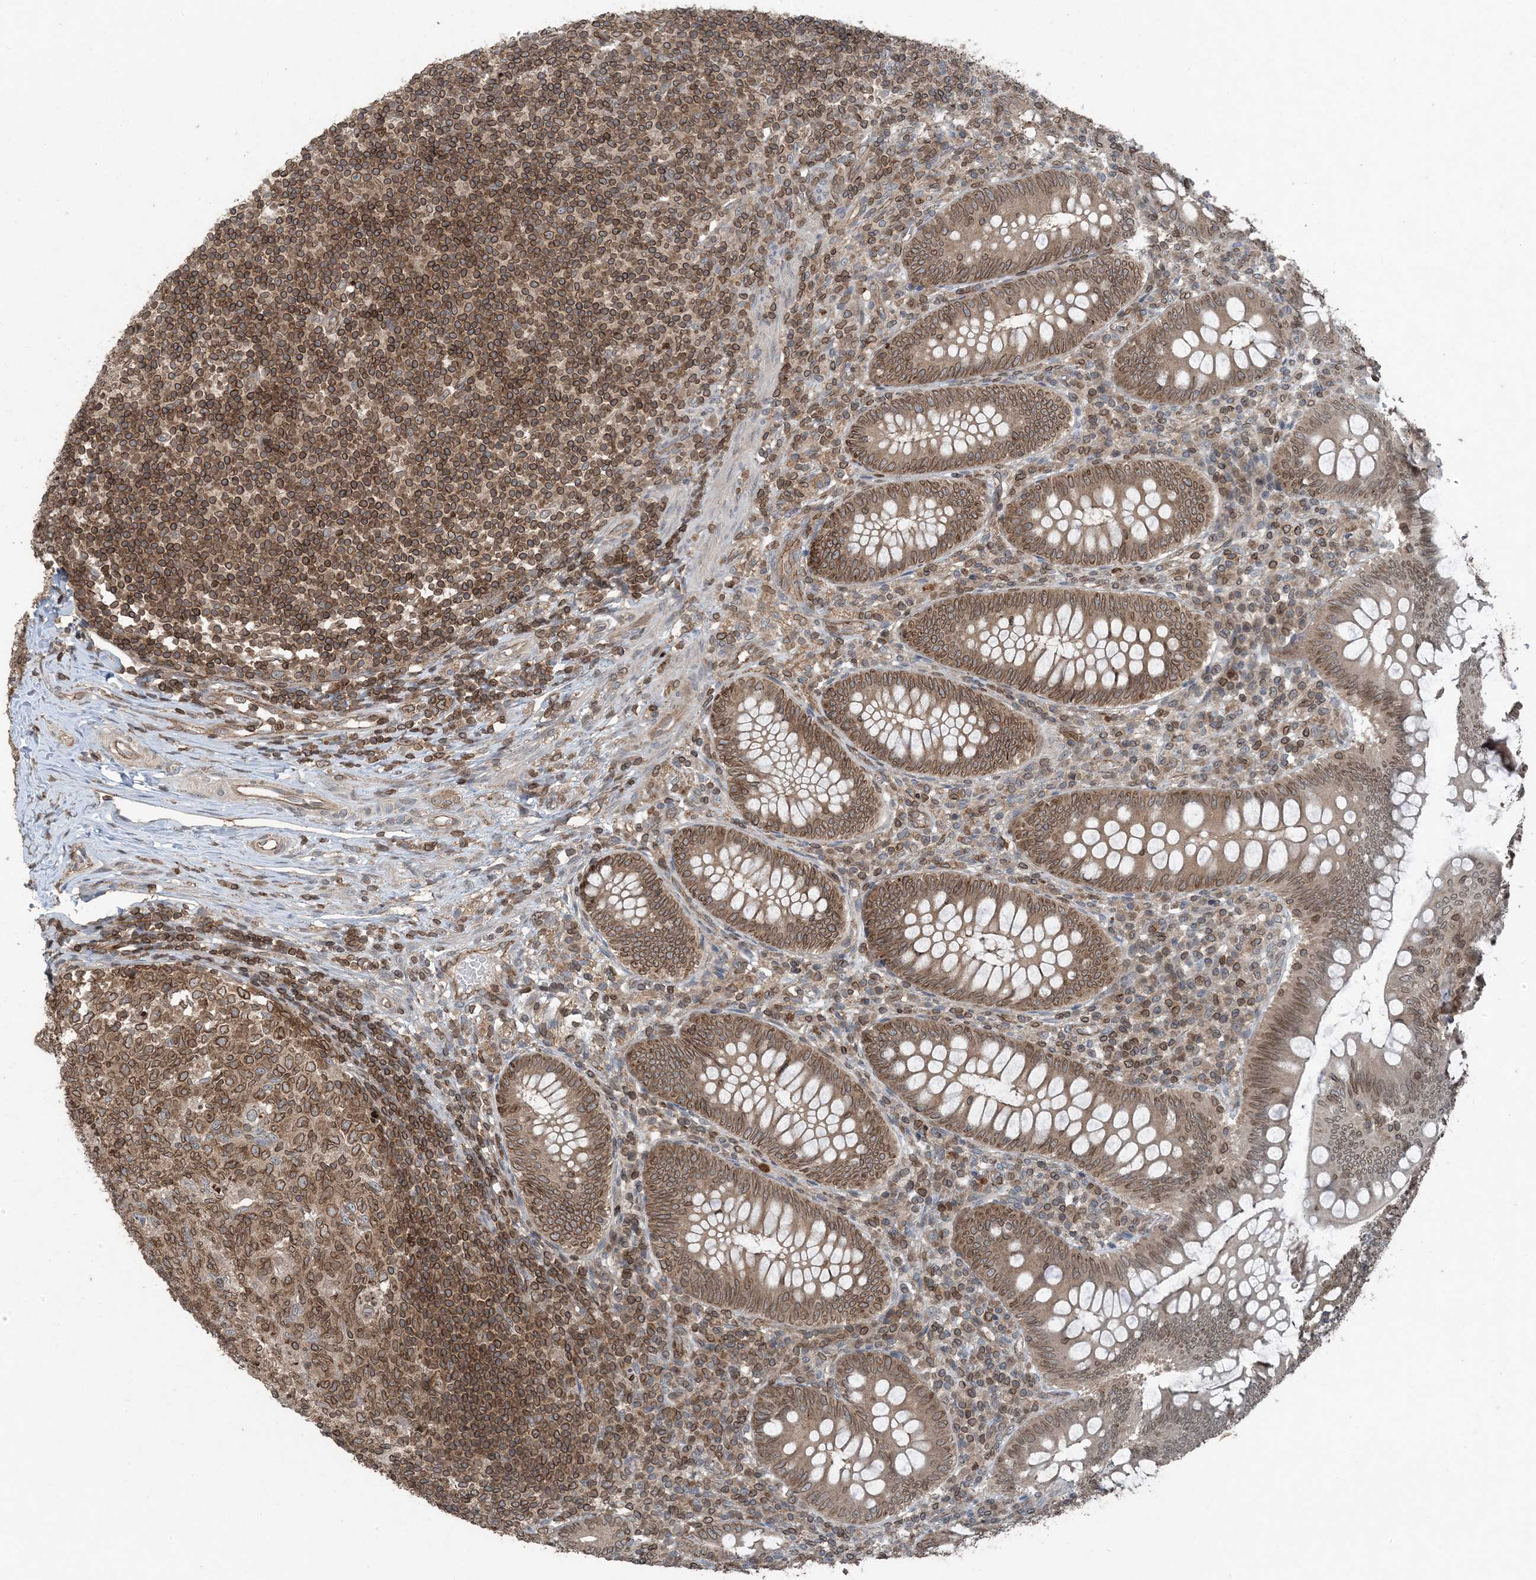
{"staining": {"intensity": "moderate", "quantity": ">75%", "location": "cytoplasmic/membranous,nuclear"}, "tissue": "appendix", "cell_type": "Glandular cells", "image_type": "normal", "snomed": [{"axis": "morphology", "description": "Normal tissue, NOS"}, {"axis": "topography", "description": "Appendix"}], "caption": "IHC histopathology image of normal appendix: appendix stained using immunohistochemistry (IHC) demonstrates medium levels of moderate protein expression localized specifically in the cytoplasmic/membranous,nuclear of glandular cells, appearing as a cytoplasmic/membranous,nuclear brown color.", "gene": "ZFAND2B", "patient": {"sex": "male", "age": 14}}